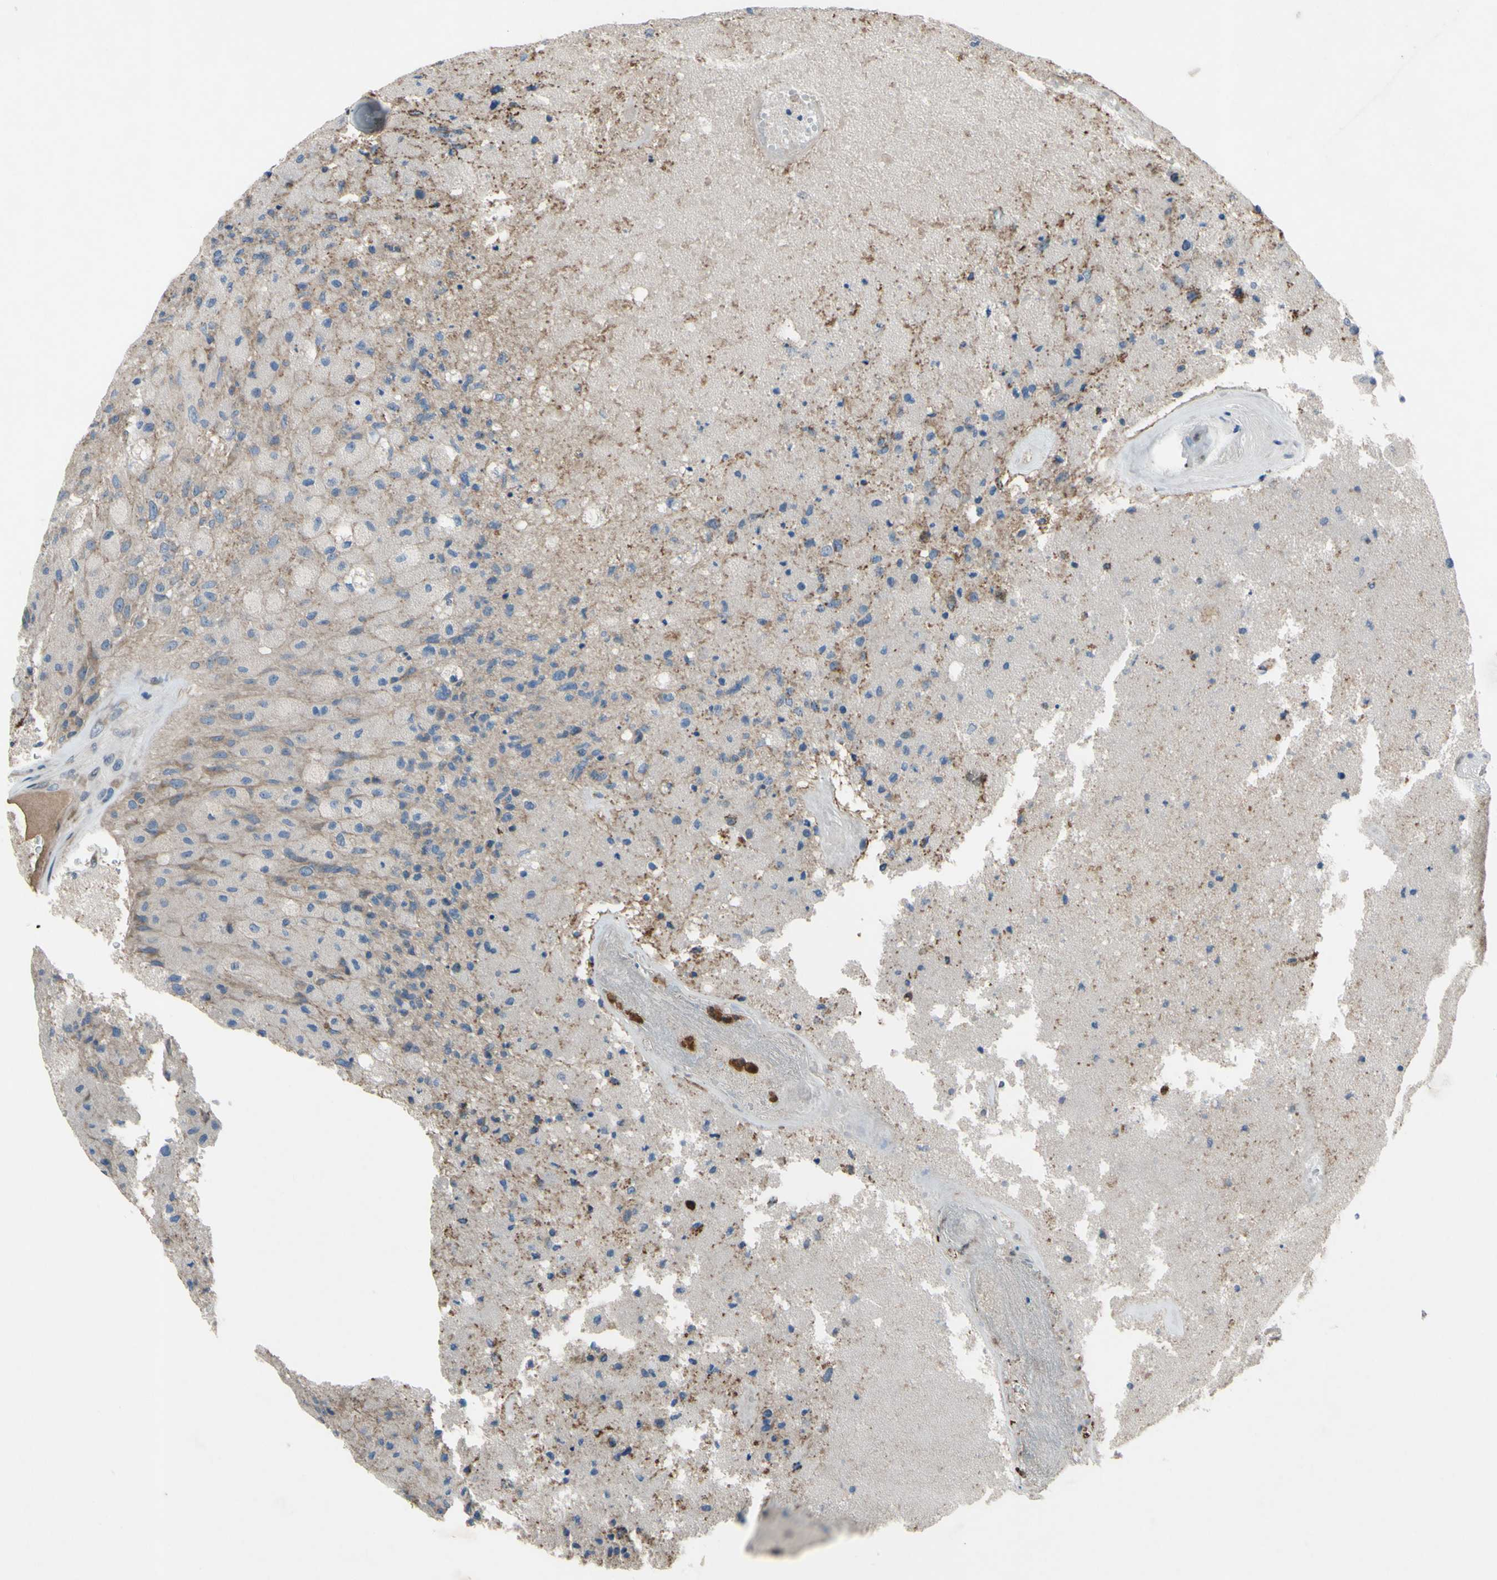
{"staining": {"intensity": "weak", "quantity": ">75%", "location": "cytoplasmic/membranous"}, "tissue": "glioma", "cell_type": "Tumor cells", "image_type": "cancer", "snomed": [{"axis": "morphology", "description": "Normal tissue, NOS"}, {"axis": "morphology", "description": "Glioma, malignant, High grade"}, {"axis": "topography", "description": "Cerebral cortex"}], "caption": "The immunohistochemical stain labels weak cytoplasmic/membranous staining in tumor cells of malignant glioma (high-grade) tissue. (brown staining indicates protein expression, while blue staining denotes nuclei).", "gene": "GRAMD2B", "patient": {"sex": "male", "age": 77}}